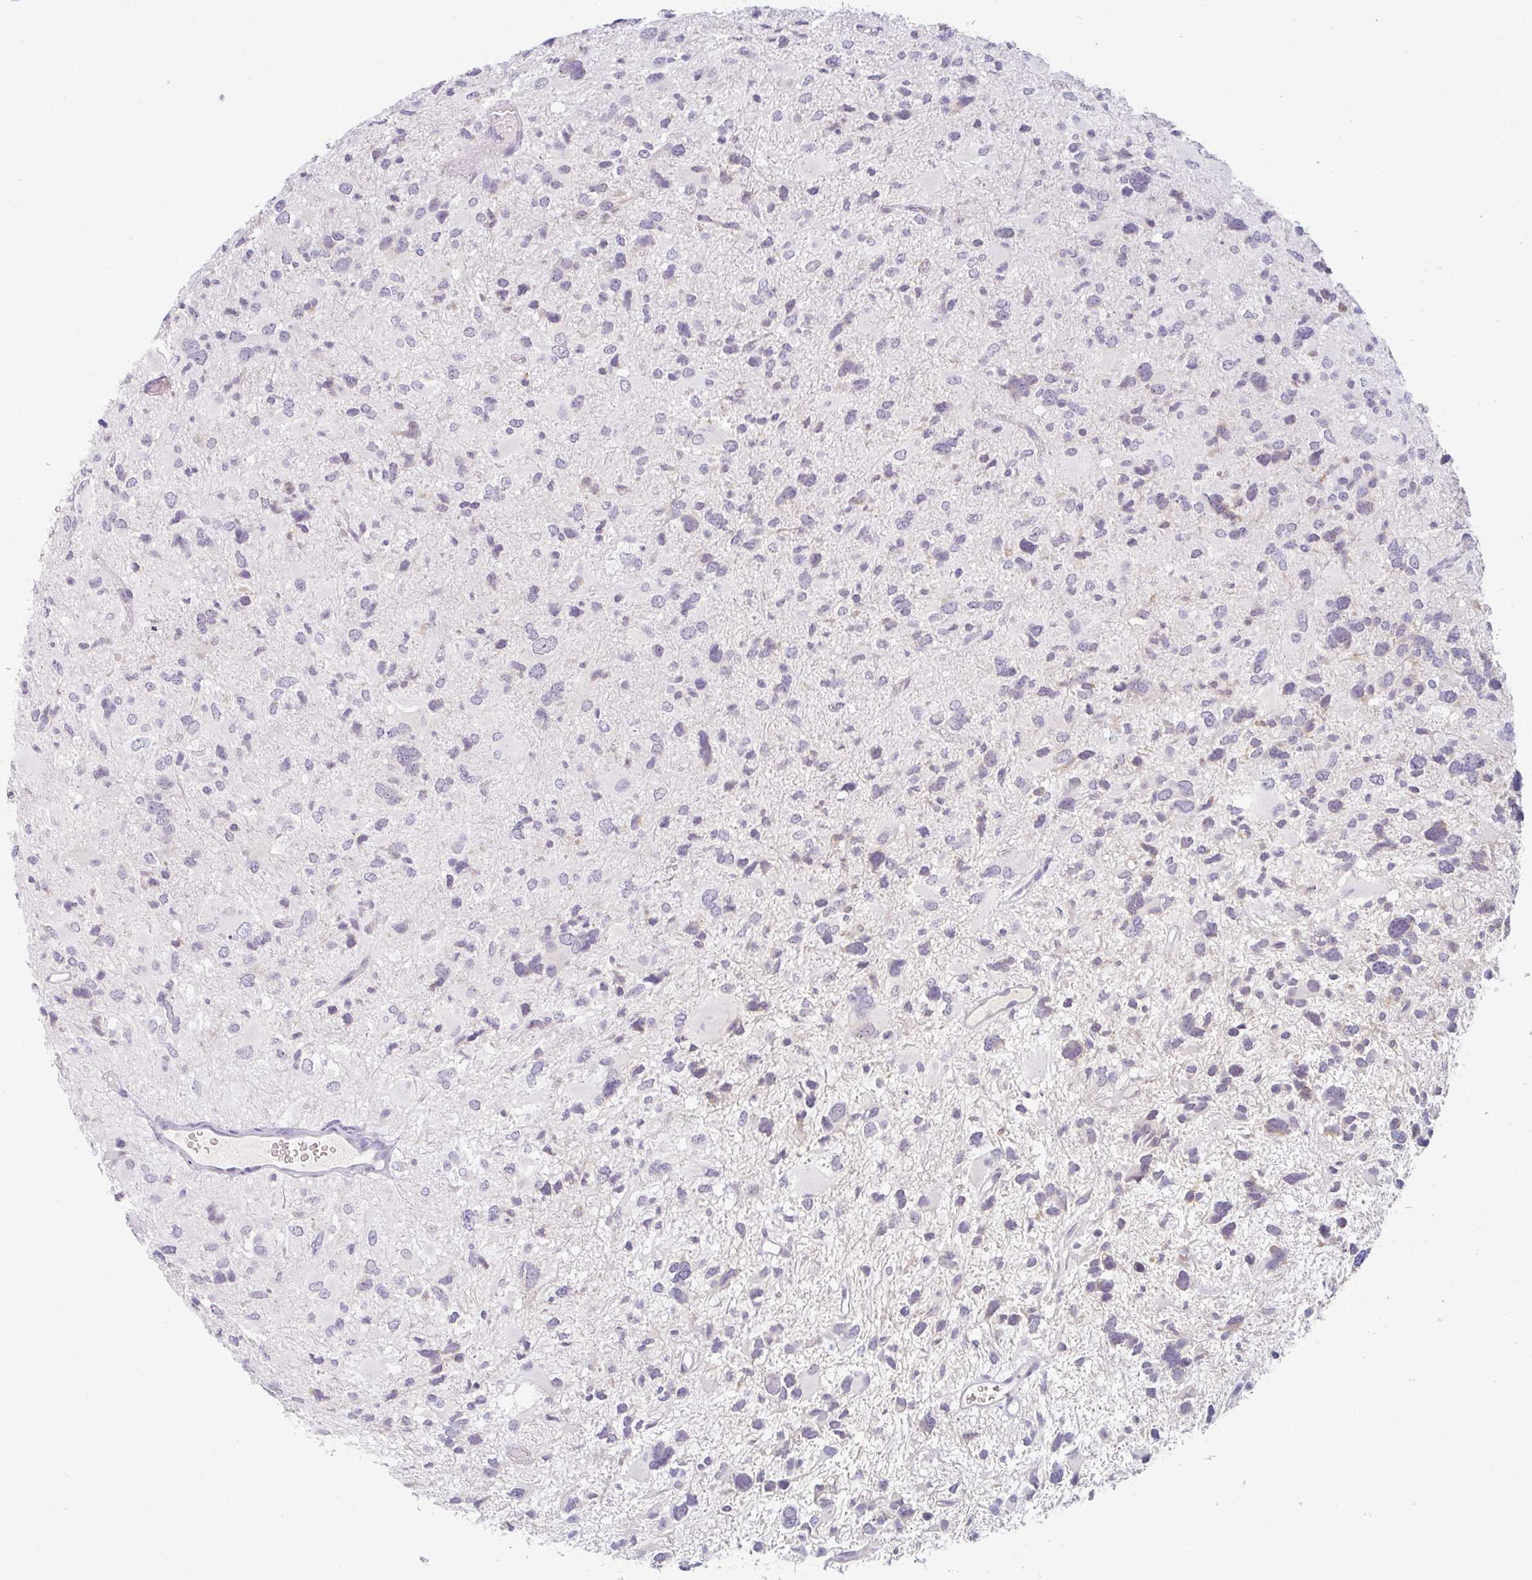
{"staining": {"intensity": "negative", "quantity": "none", "location": "none"}, "tissue": "glioma", "cell_type": "Tumor cells", "image_type": "cancer", "snomed": [{"axis": "morphology", "description": "Glioma, malignant, High grade"}, {"axis": "topography", "description": "Brain"}], "caption": "High magnification brightfield microscopy of glioma stained with DAB (3,3'-diaminobenzidine) (brown) and counterstained with hematoxylin (blue): tumor cells show no significant expression.", "gene": "PPFIA4", "patient": {"sex": "female", "age": 11}}